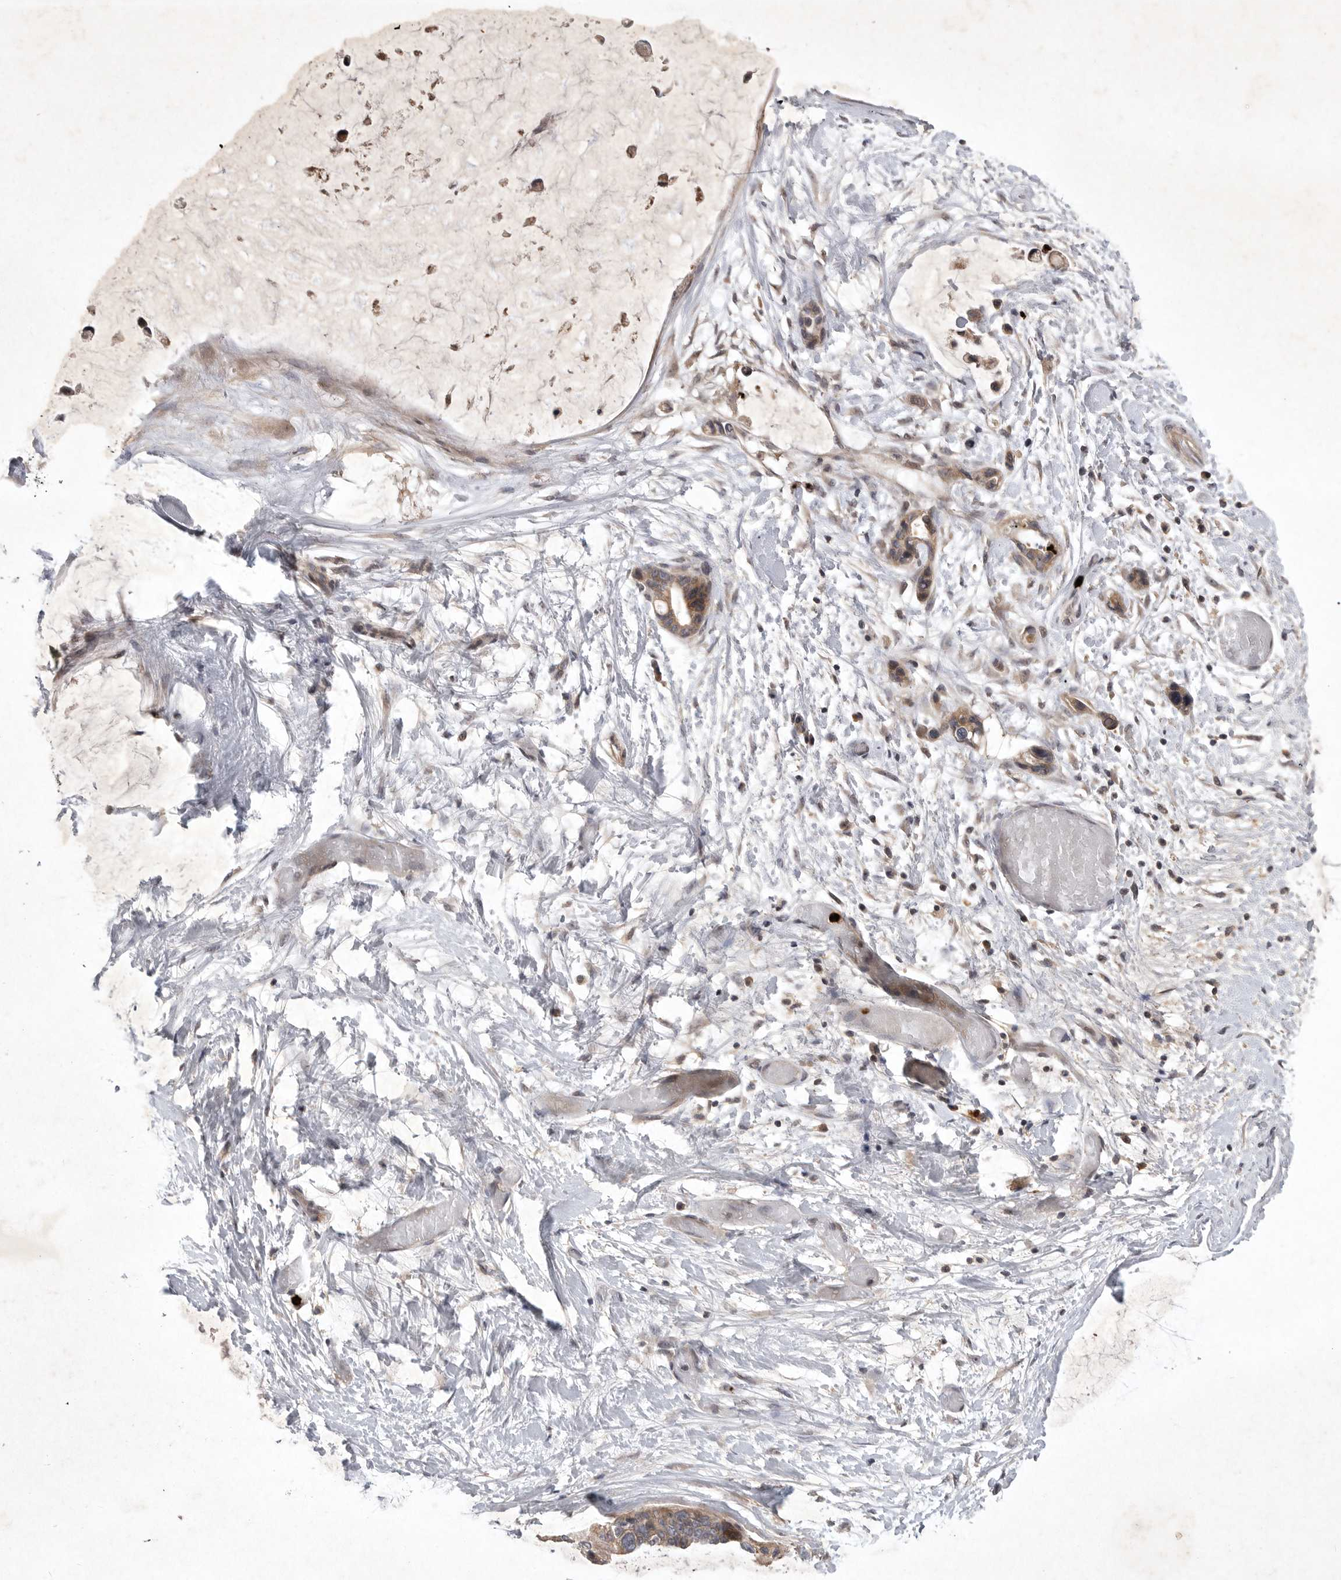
{"staining": {"intensity": "moderate", "quantity": ">75%", "location": "cytoplasmic/membranous"}, "tissue": "ovarian cancer", "cell_type": "Tumor cells", "image_type": "cancer", "snomed": [{"axis": "morphology", "description": "Cystadenocarcinoma, mucinous, NOS"}, {"axis": "topography", "description": "Ovary"}], "caption": "Ovarian mucinous cystadenocarcinoma stained with immunohistochemistry reveals moderate cytoplasmic/membranous expression in approximately >75% of tumor cells.", "gene": "UBE3D", "patient": {"sex": "female", "age": 39}}